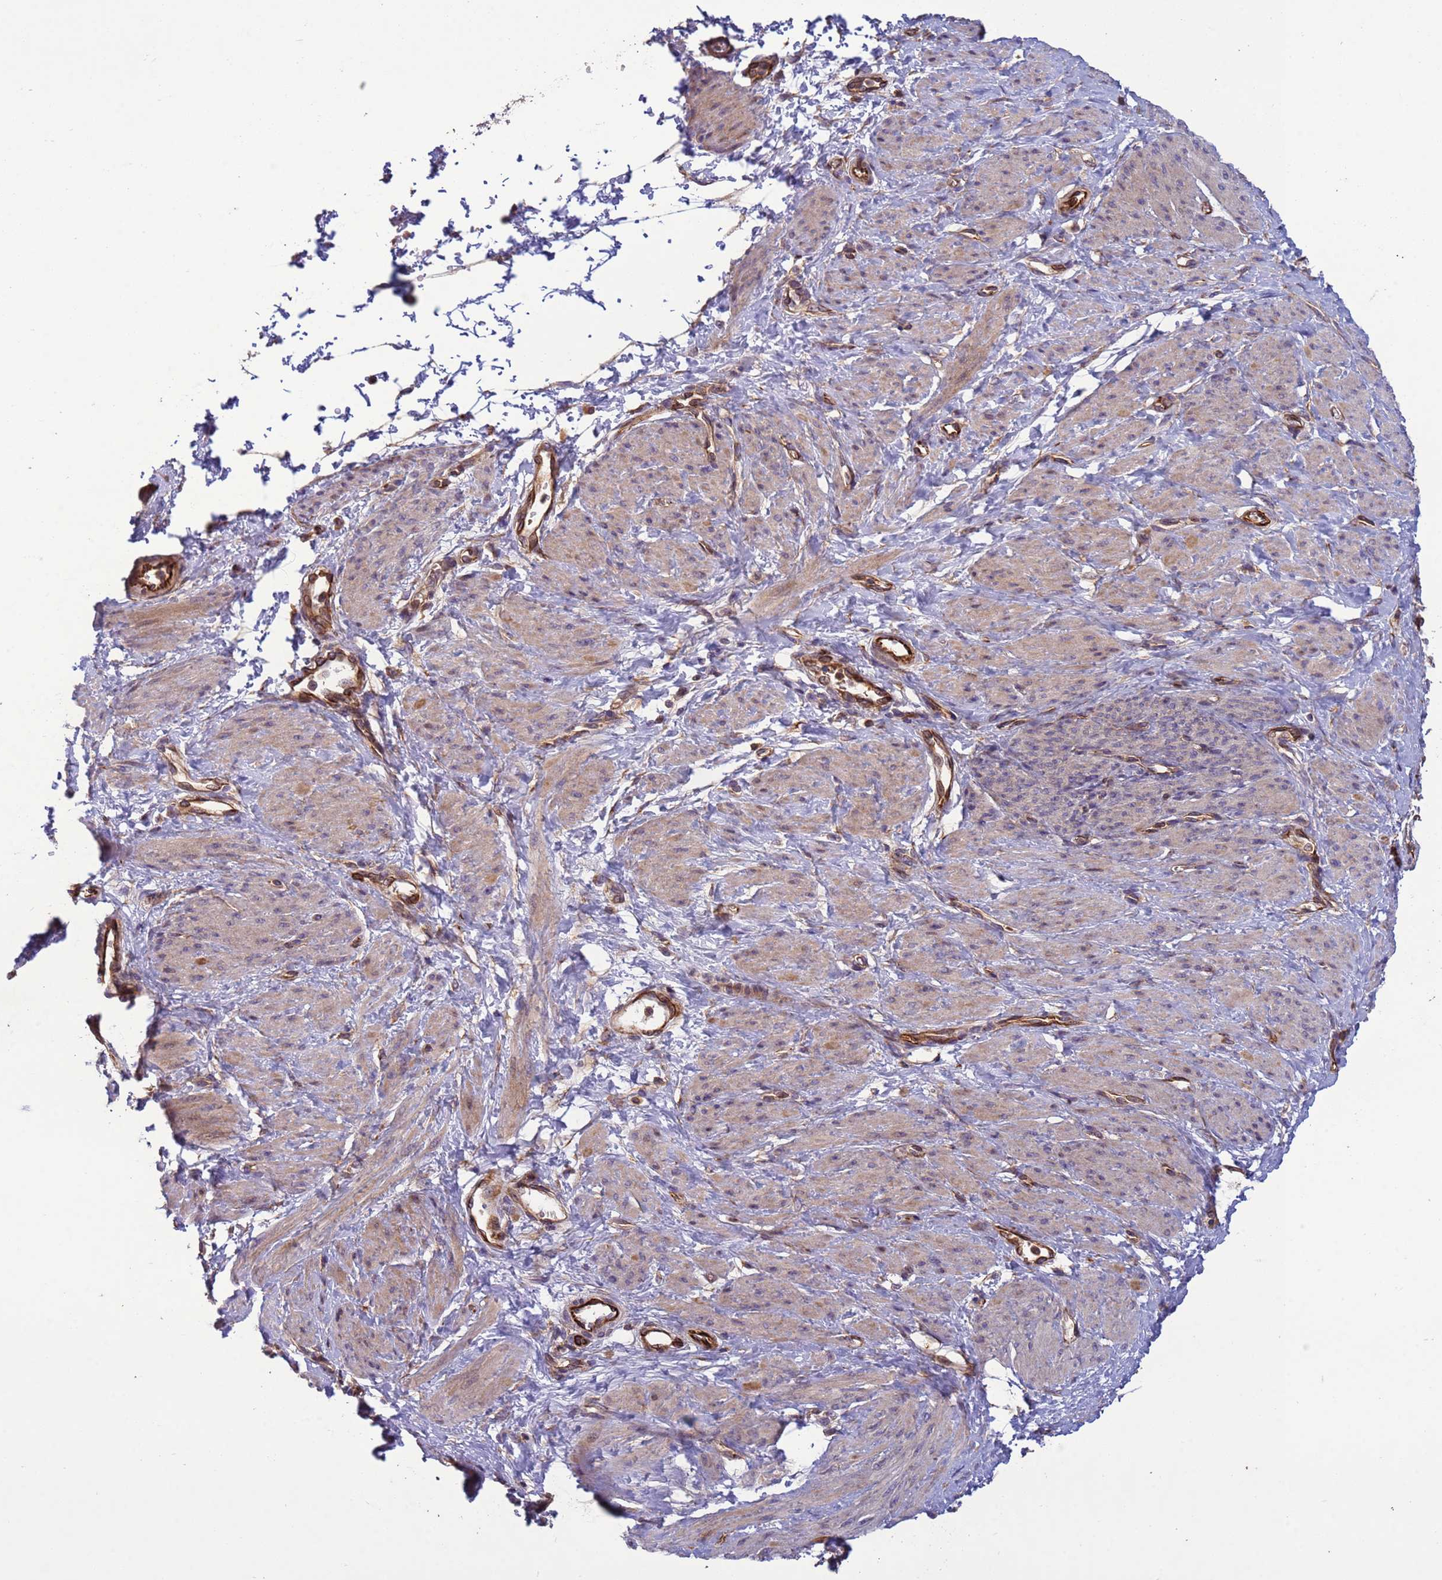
{"staining": {"intensity": "weak", "quantity": "25%-75%", "location": "cytoplasmic/membranous"}, "tissue": "smooth muscle", "cell_type": "Smooth muscle cells", "image_type": "normal", "snomed": [{"axis": "morphology", "description": "Normal tissue, NOS"}, {"axis": "topography", "description": "Smooth muscle"}, {"axis": "topography", "description": "Uterus"}], "caption": "Immunohistochemistry of normal smooth muscle displays low levels of weak cytoplasmic/membranous expression in about 25%-75% of smooth muscle cells.", "gene": "RAB10", "patient": {"sex": "female", "age": 39}}